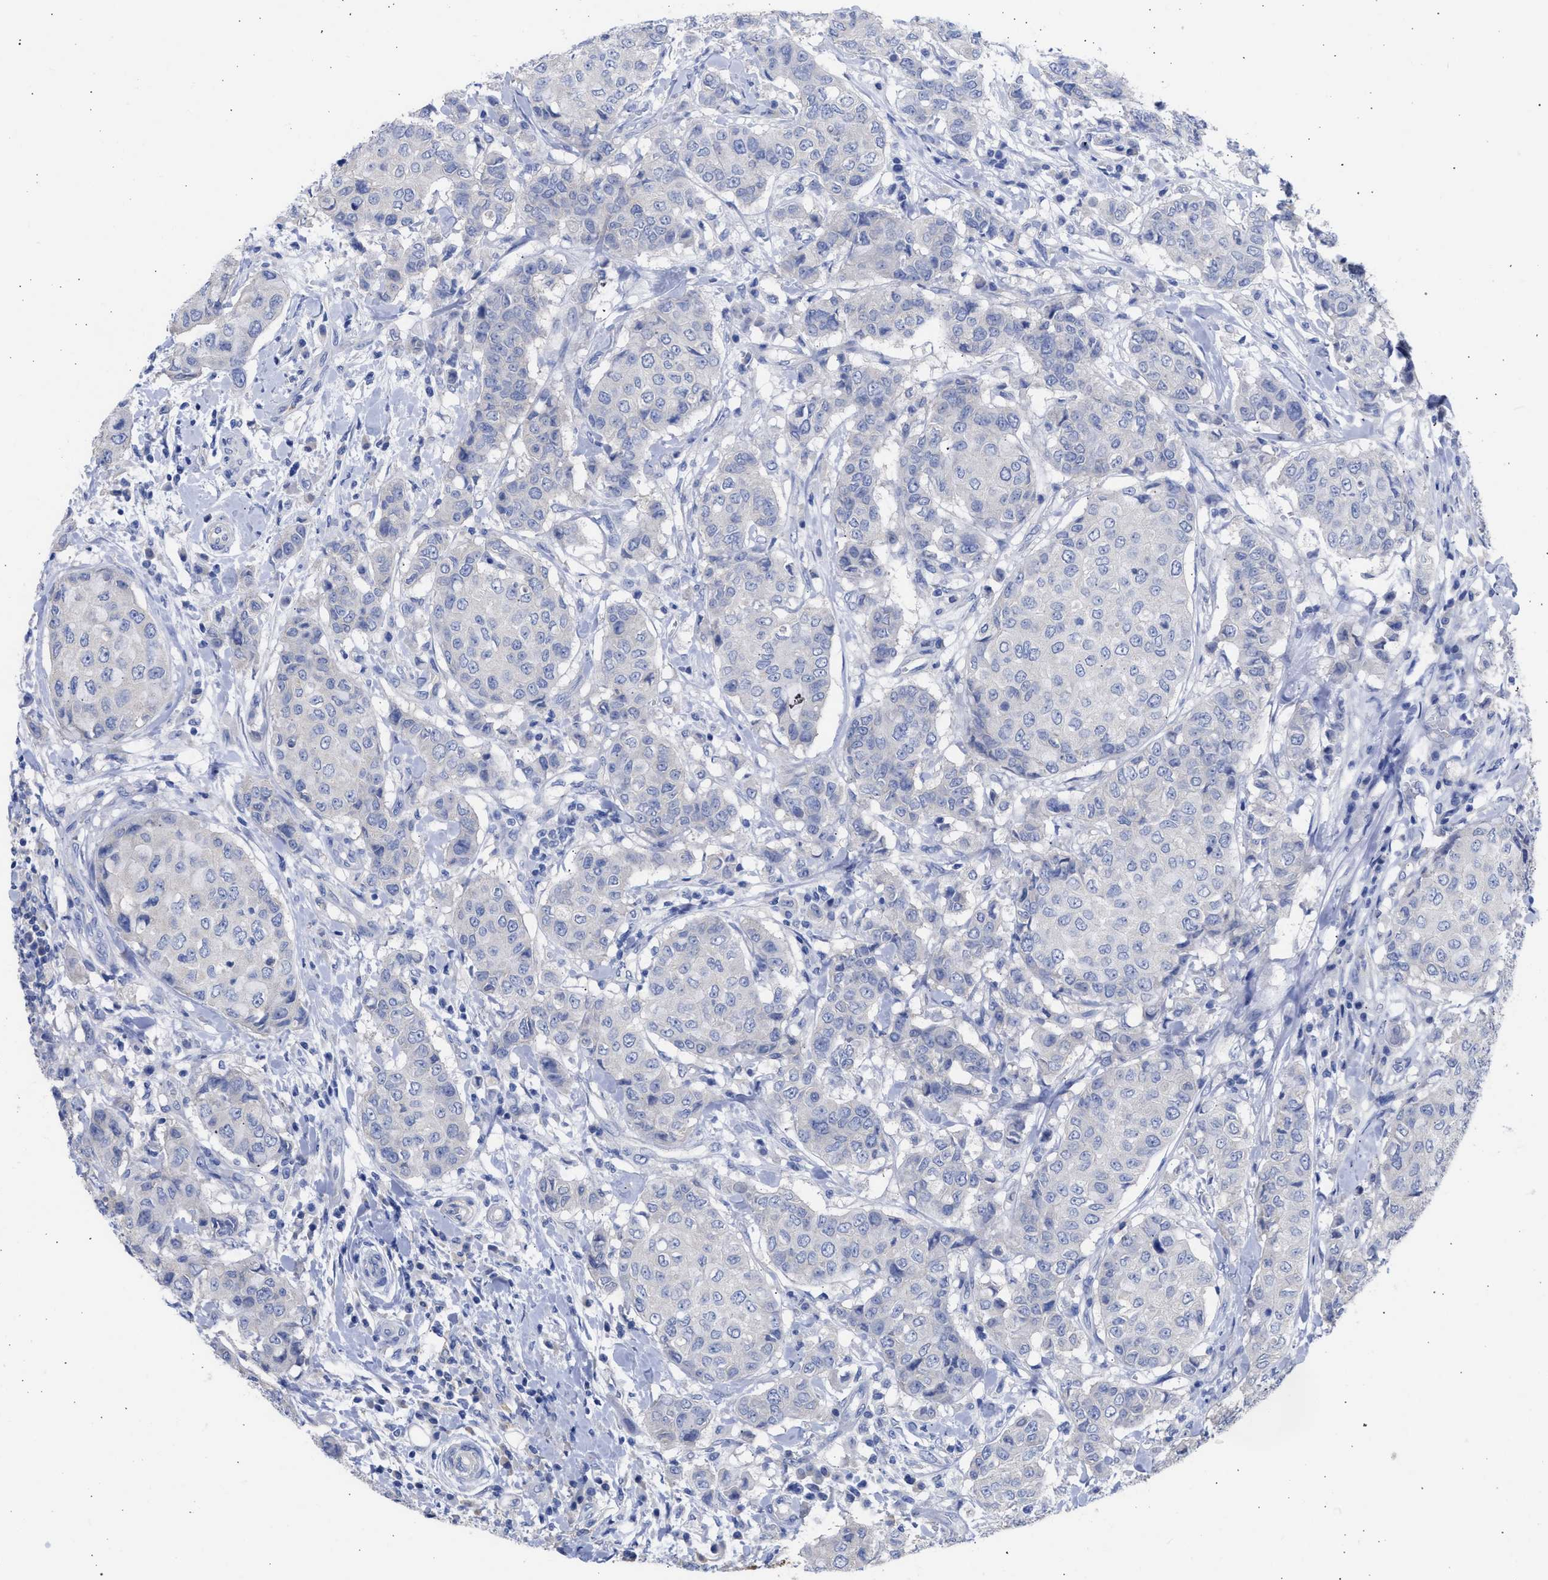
{"staining": {"intensity": "negative", "quantity": "none", "location": "none"}, "tissue": "breast cancer", "cell_type": "Tumor cells", "image_type": "cancer", "snomed": [{"axis": "morphology", "description": "Duct carcinoma"}, {"axis": "topography", "description": "Breast"}], "caption": "Image shows no protein staining in tumor cells of intraductal carcinoma (breast) tissue.", "gene": "RSPH1", "patient": {"sex": "female", "age": 27}}